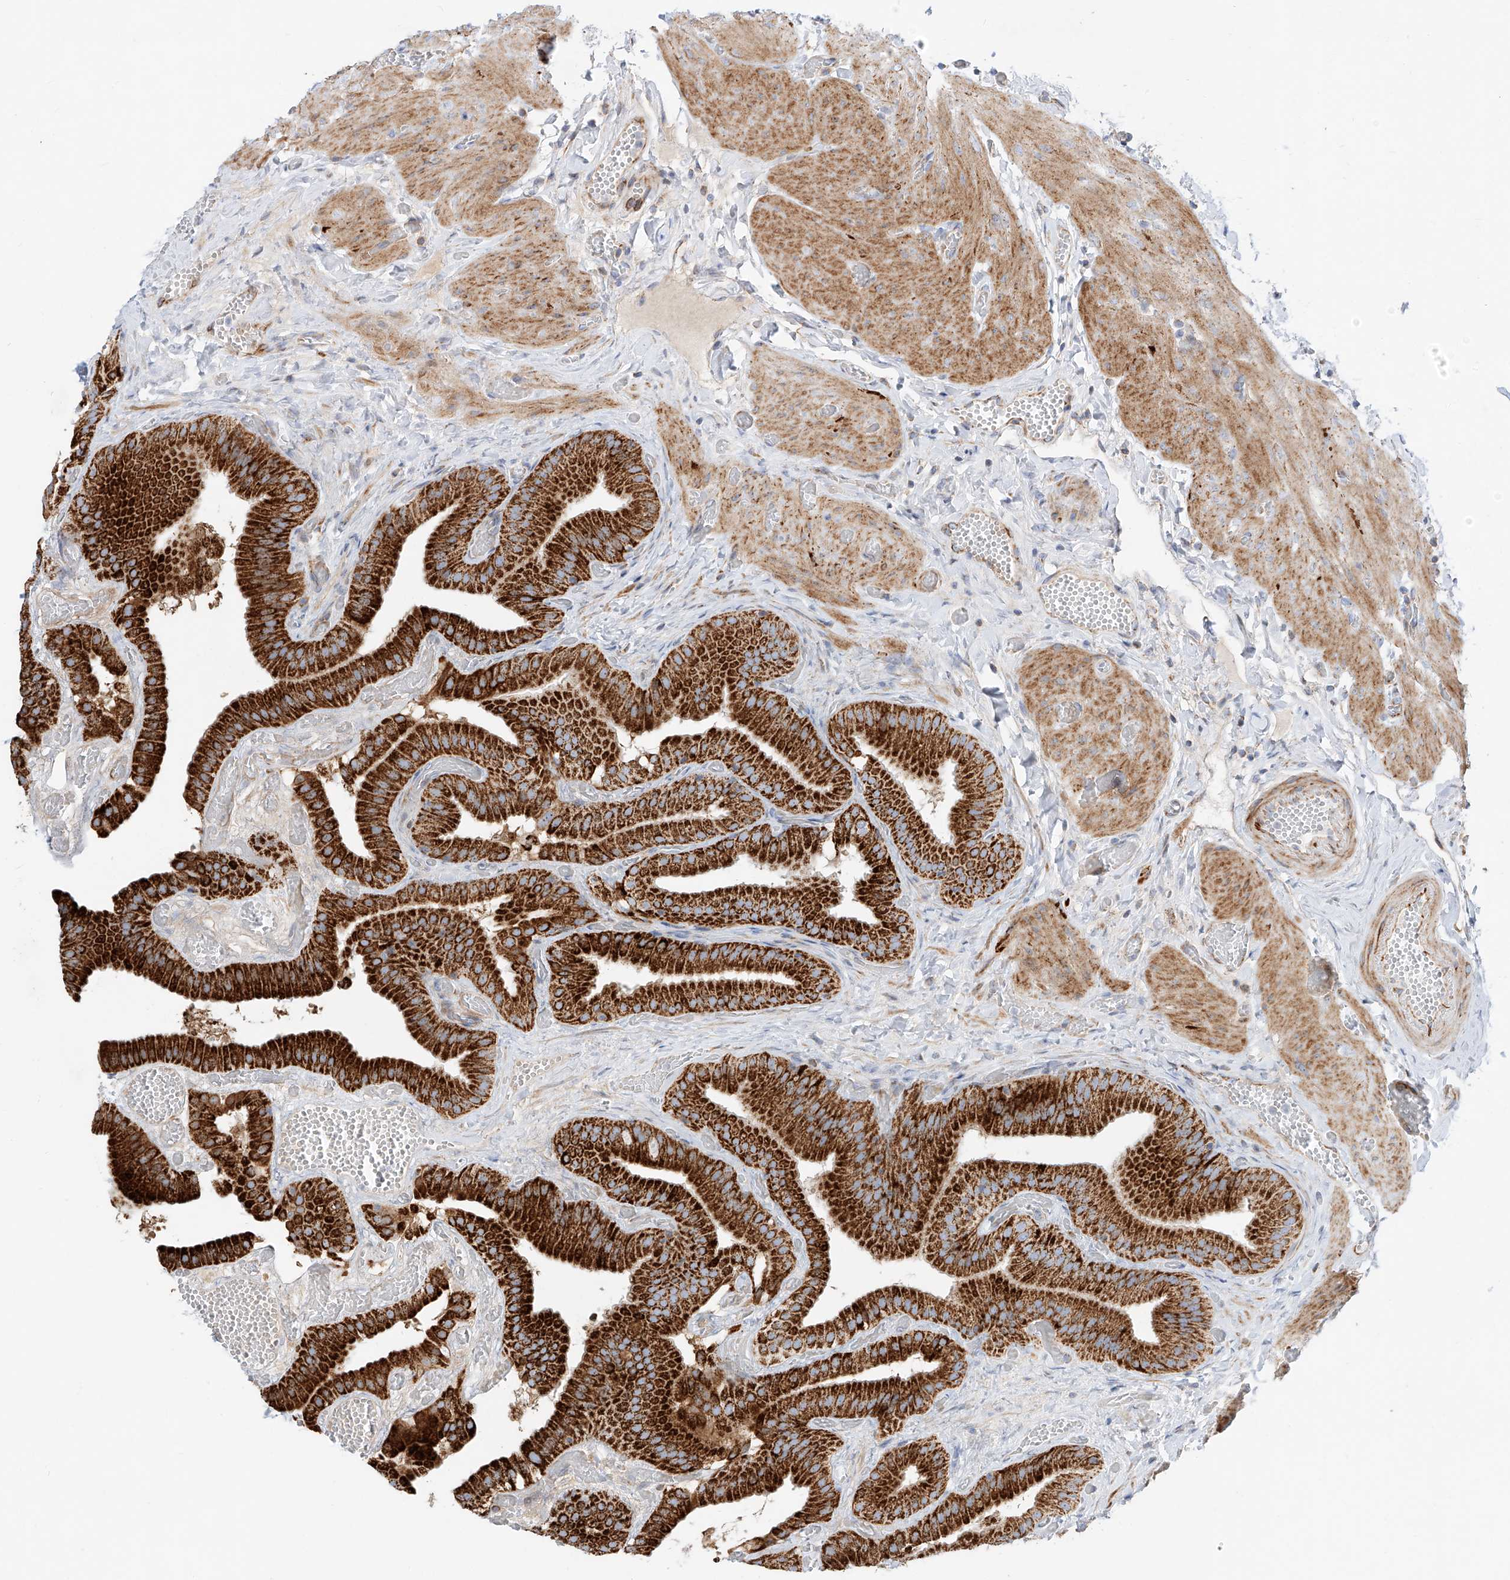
{"staining": {"intensity": "strong", "quantity": ">75%", "location": "cytoplasmic/membranous"}, "tissue": "gallbladder", "cell_type": "Glandular cells", "image_type": "normal", "snomed": [{"axis": "morphology", "description": "Normal tissue, NOS"}, {"axis": "topography", "description": "Gallbladder"}], "caption": "This image shows IHC staining of benign gallbladder, with high strong cytoplasmic/membranous positivity in approximately >75% of glandular cells.", "gene": "CST9", "patient": {"sex": "female", "age": 64}}